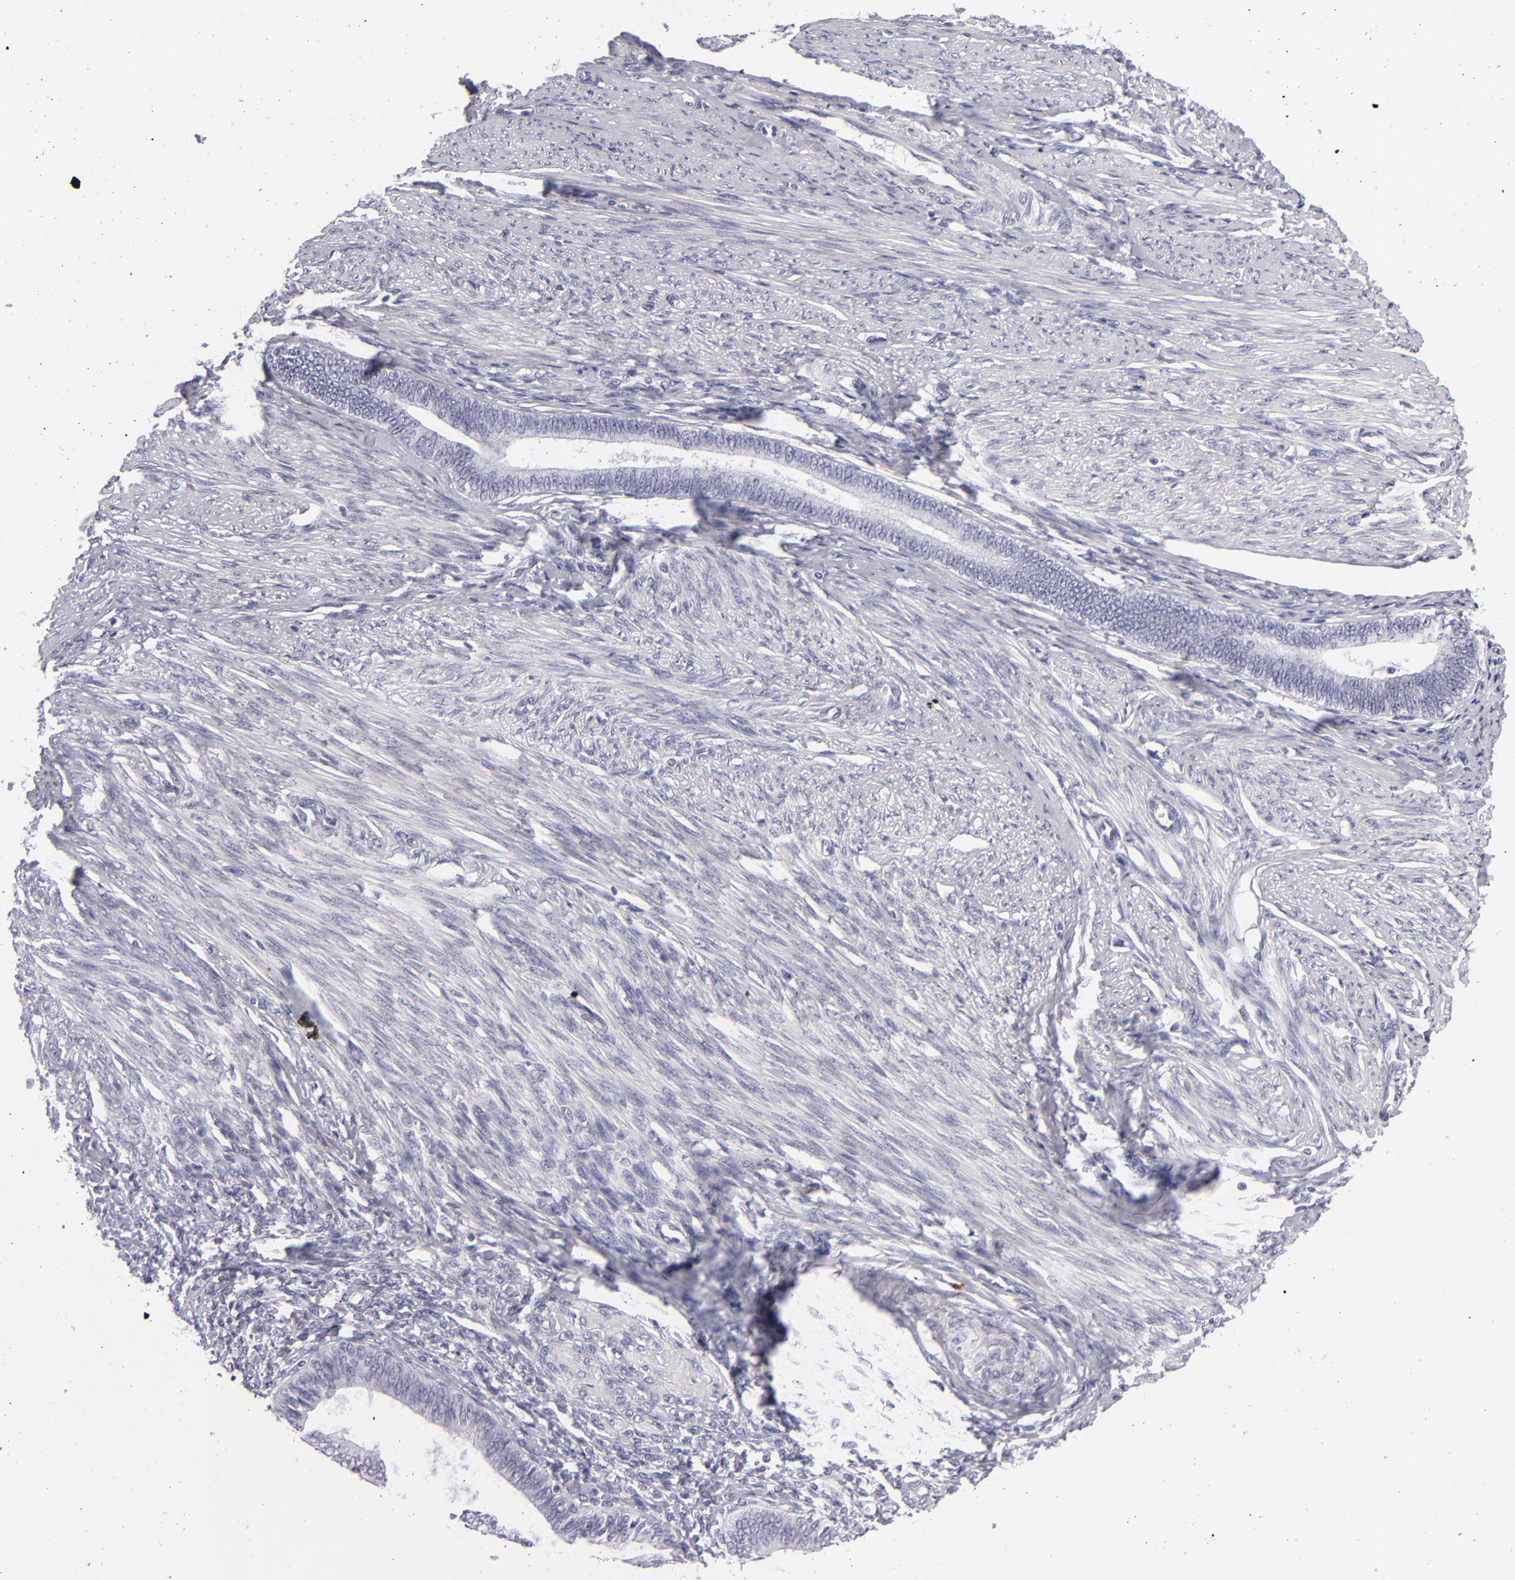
{"staining": {"intensity": "negative", "quantity": "none", "location": "none"}, "tissue": "endometrial cancer", "cell_type": "Tumor cells", "image_type": "cancer", "snomed": [{"axis": "morphology", "description": "Adenocarcinoma, NOS"}, {"axis": "topography", "description": "Endometrium"}], "caption": "Protein analysis of adenocarcinoma (endometrial) reveals no significant staining in tumor cells.", "gene": "VIL1", "patient": {"sex": "female", "age": 63}}